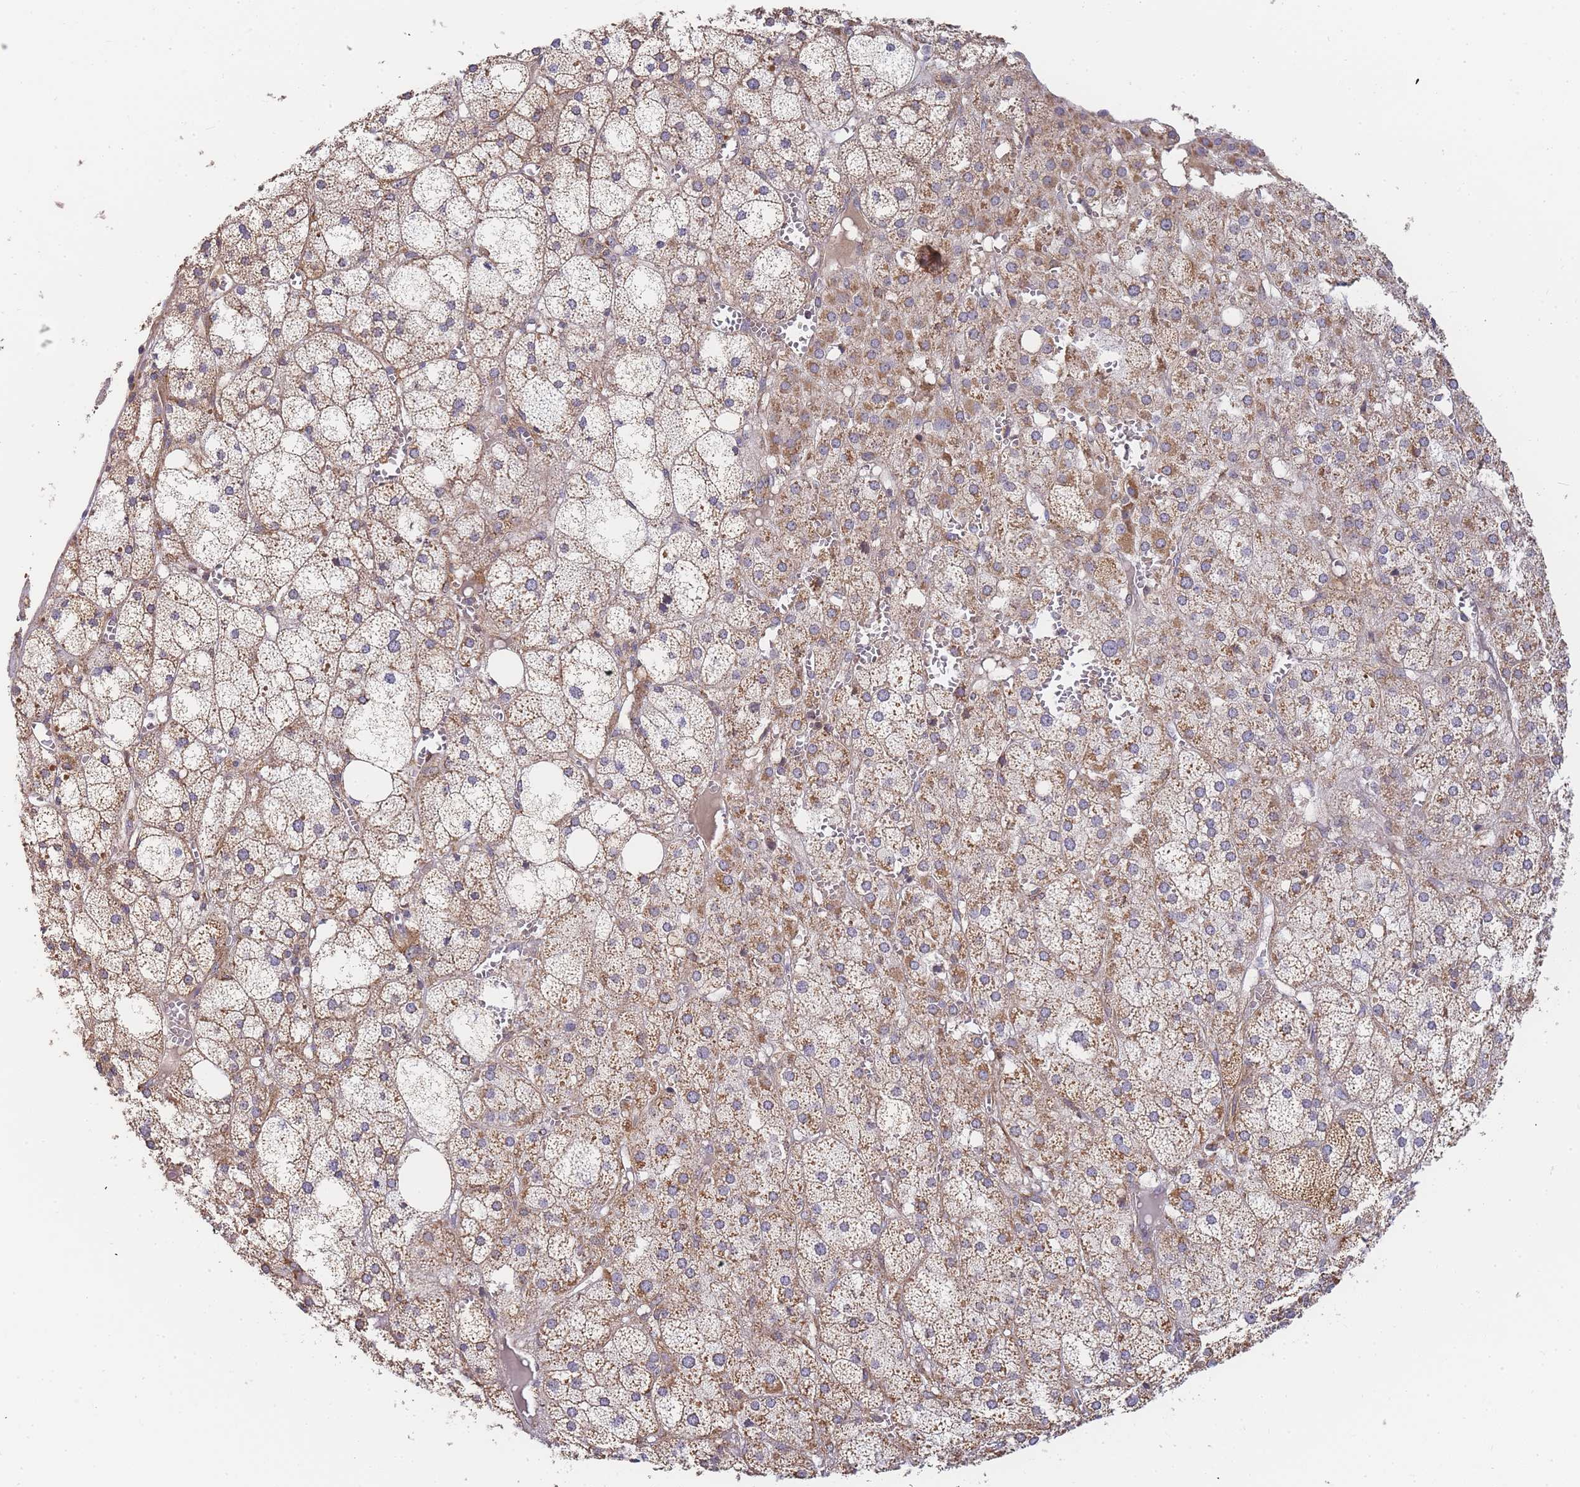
{"staining": {"intensity": "moderate", "quantity": ">75%", "location": "cytoplasmic/membranous"}, "tissue": "adrenal gland", "cell_type": "Glandular cells", "image_type": "normal", "snomed": [{"axis": "morphology", "description": "Normal tissue, NOS"}, {"axis": "topography", "description": "Adrenal gland"}], "caption": "Brown immunohistochemical staining in benign human adrenal gland shows moderate cytoplasmic/membranous positivity in approximately >75% of glandular cells.", "gene": "ADCY9", "patient": {"sex": "female", "age": 61}}